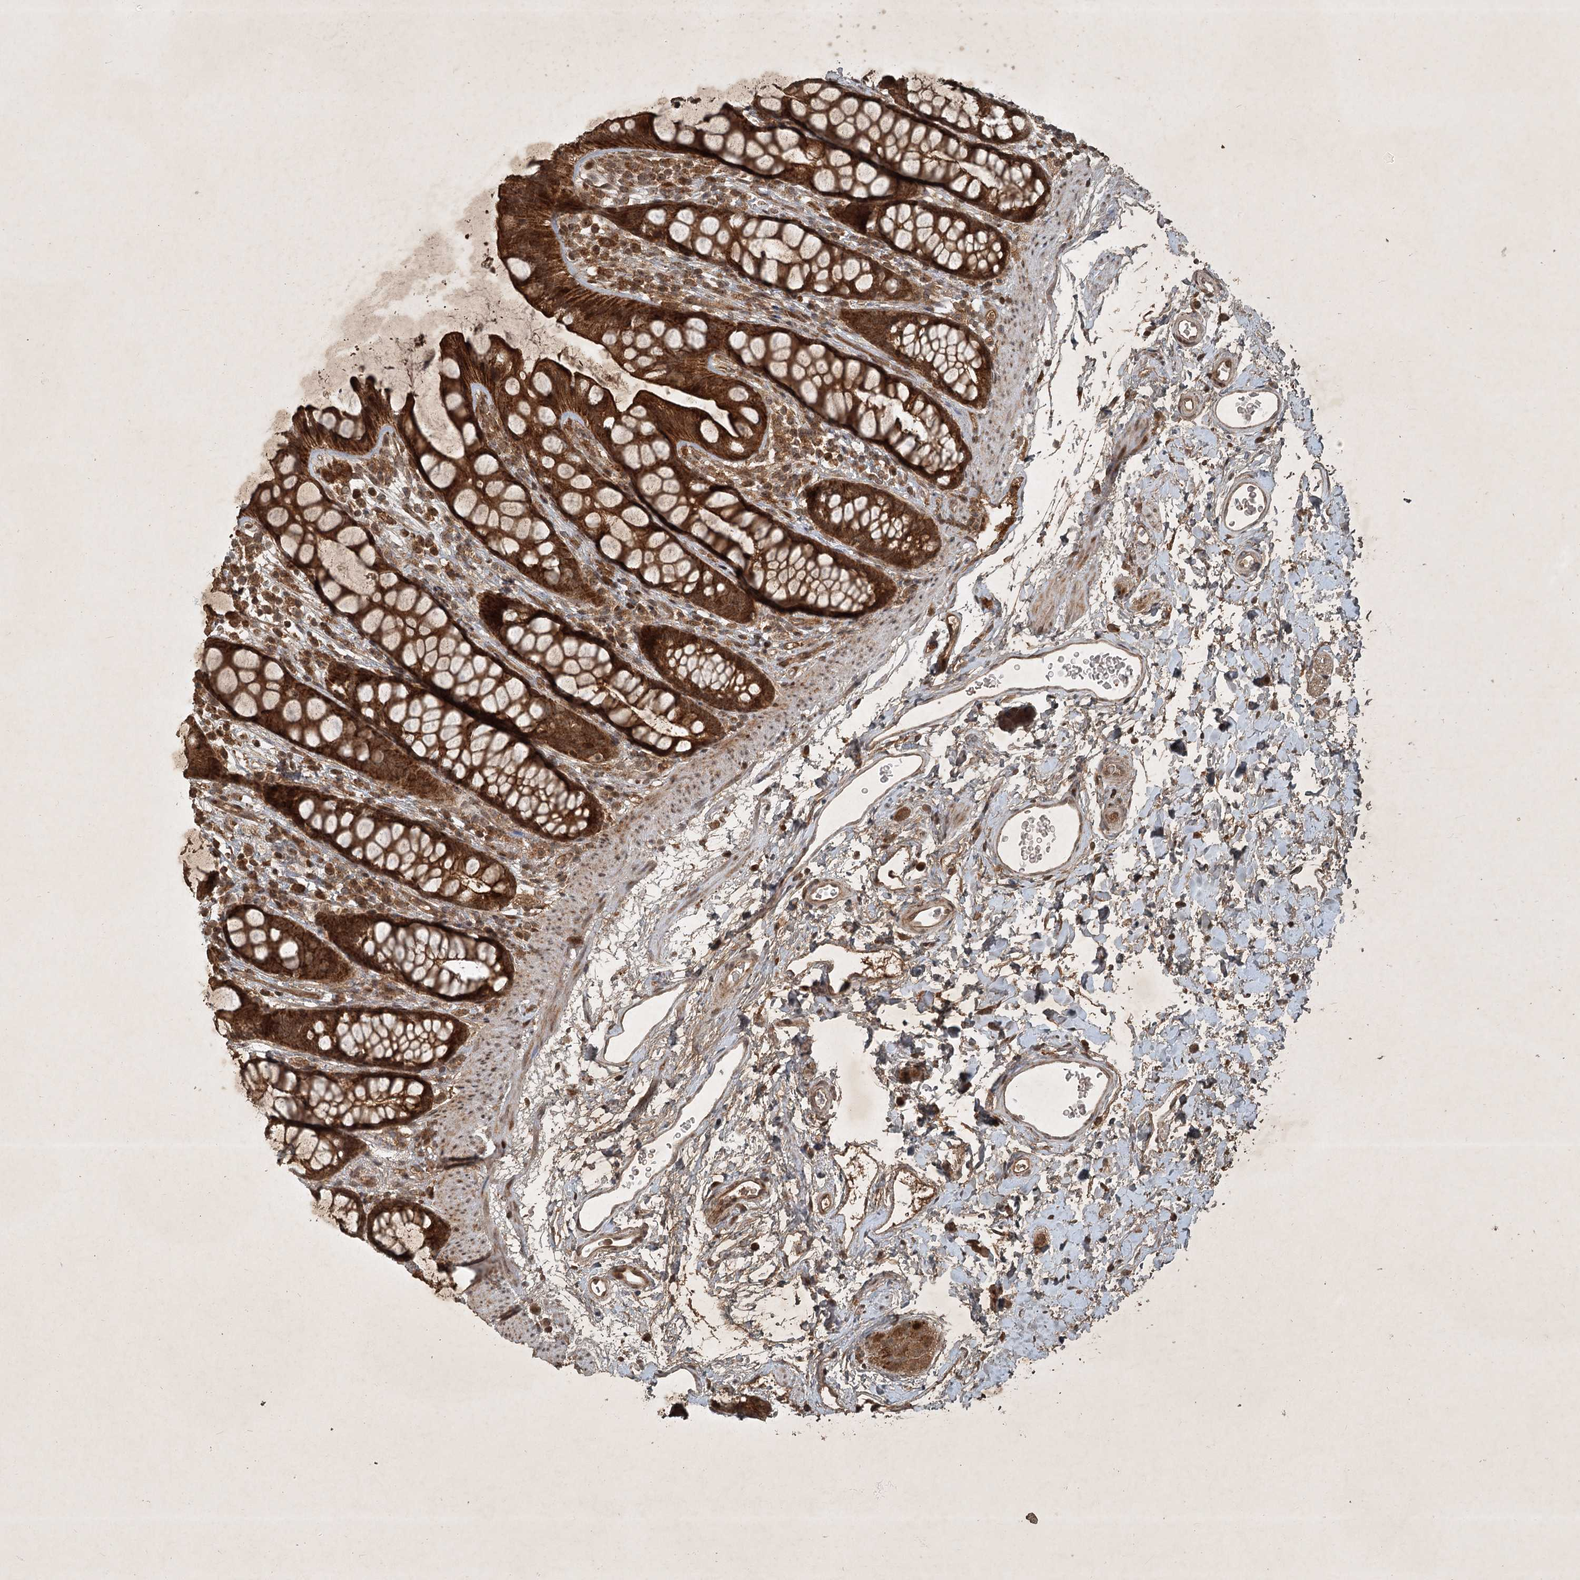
{"staining": {"intensity": "strong", "quantity": ">75%", "location": "cytoplasmic/membranous"}, "tissue": "rectum", "cell_type": "Glandular cells", "image_type": "normal", "snomed": [{"axis": "morphology", "description": "Normal tissue, NOS"}, {"axis": "topography", "description": "Rectum"}], "caption": "Human rectum stained with a brown dye demonstrates strong cytoplasmic/membranous positive expression in approximately >75% of glandular cells.", "gene": "UNC93A", "patient": {"sex": "female", "age": 65}}